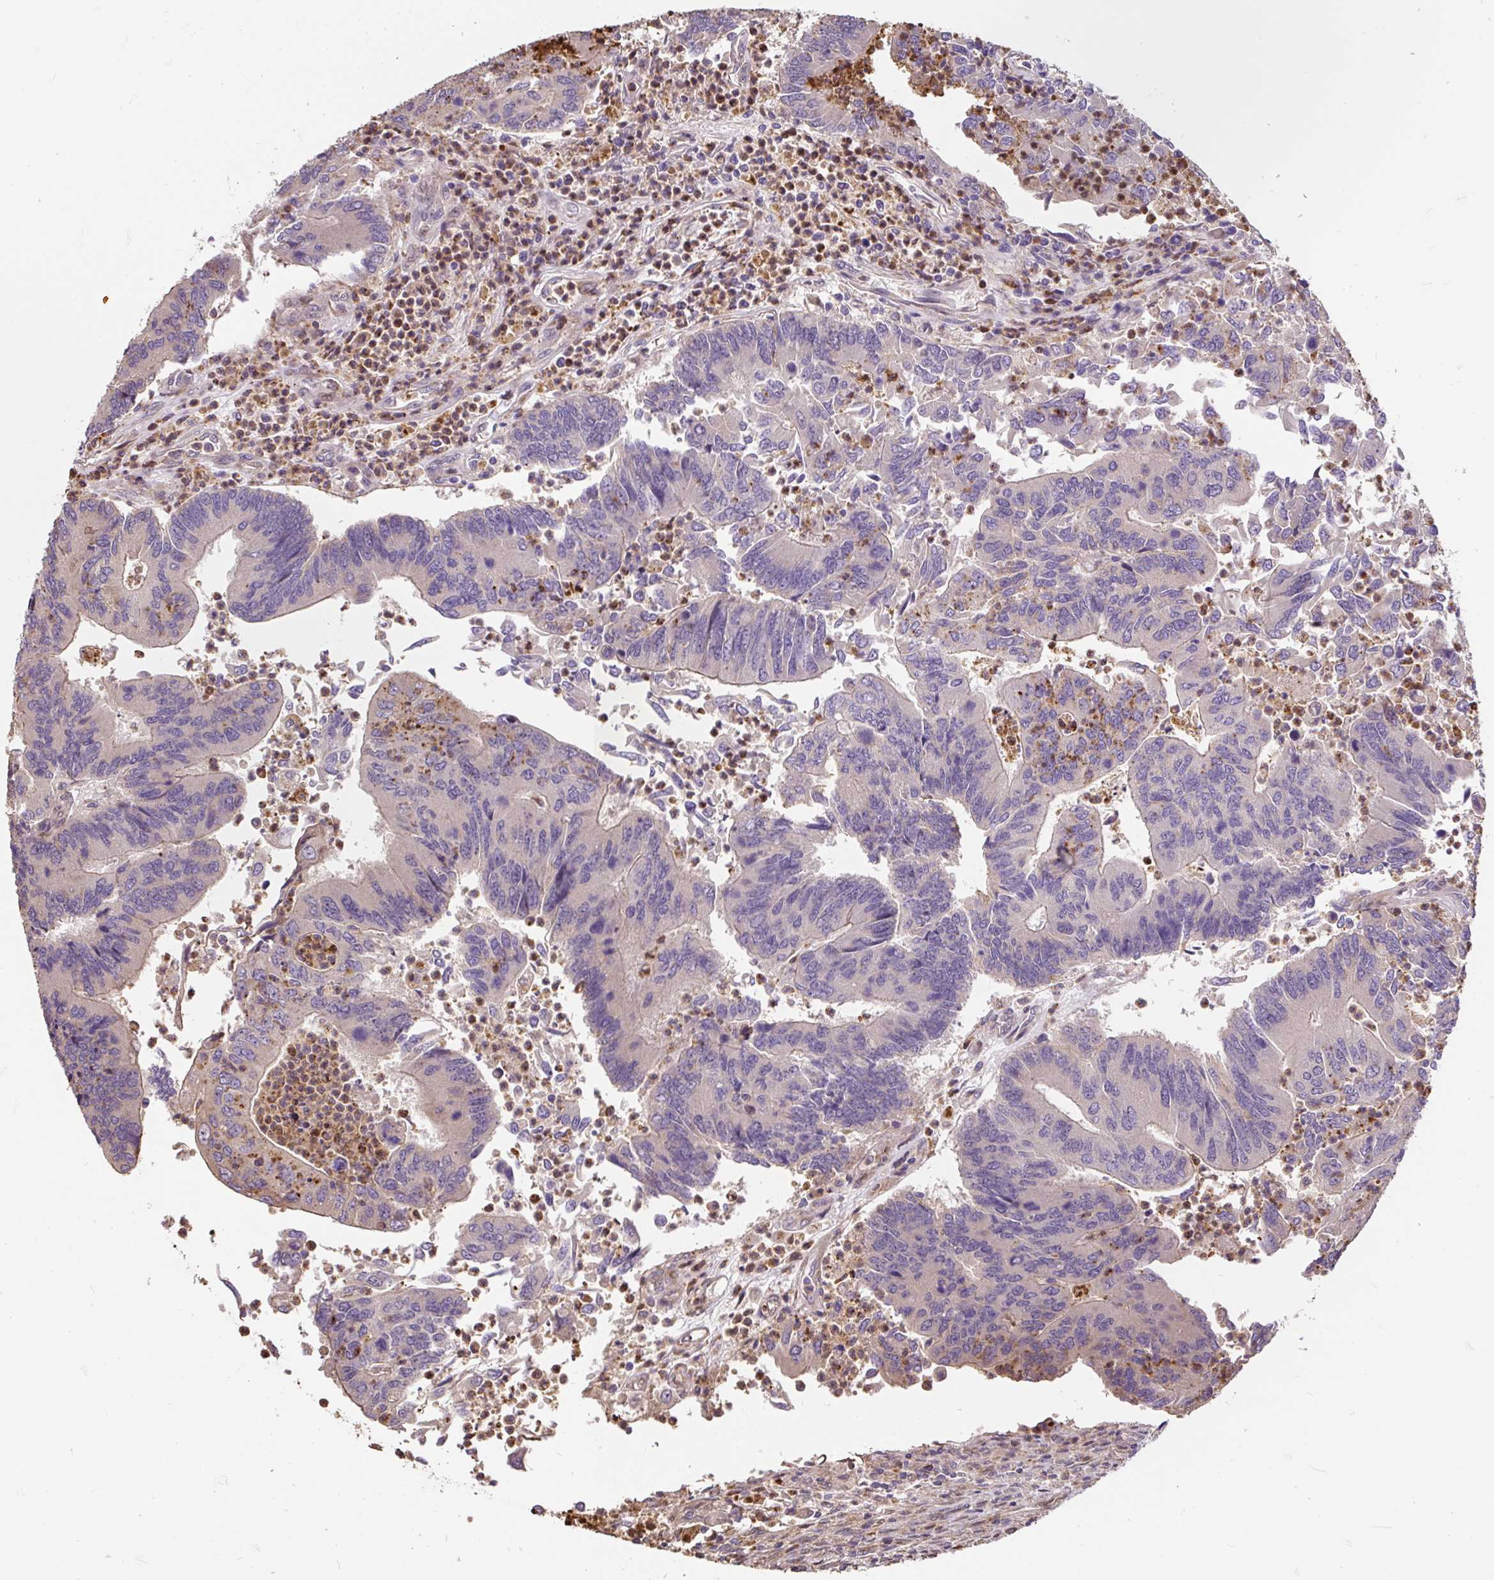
{"staining": {"intensity": "negative", "quantity": "none", "location": "none"}, "tissue": "colorectal cancer", "cell_type": "Tumor cells", "image_type": "cancer", "snomed": [{"axis": "morphology", "description": "Adenocarcinoma, NOS"}, {"axis": "topography", "description": "Colon"}], "caption": "Immunohistochemical staining of colorectal adenocarcinoma shows no significant positivity in tumor cells.", "gene": "PUS7L", "patient": {"sex": "female", "age": 67}}